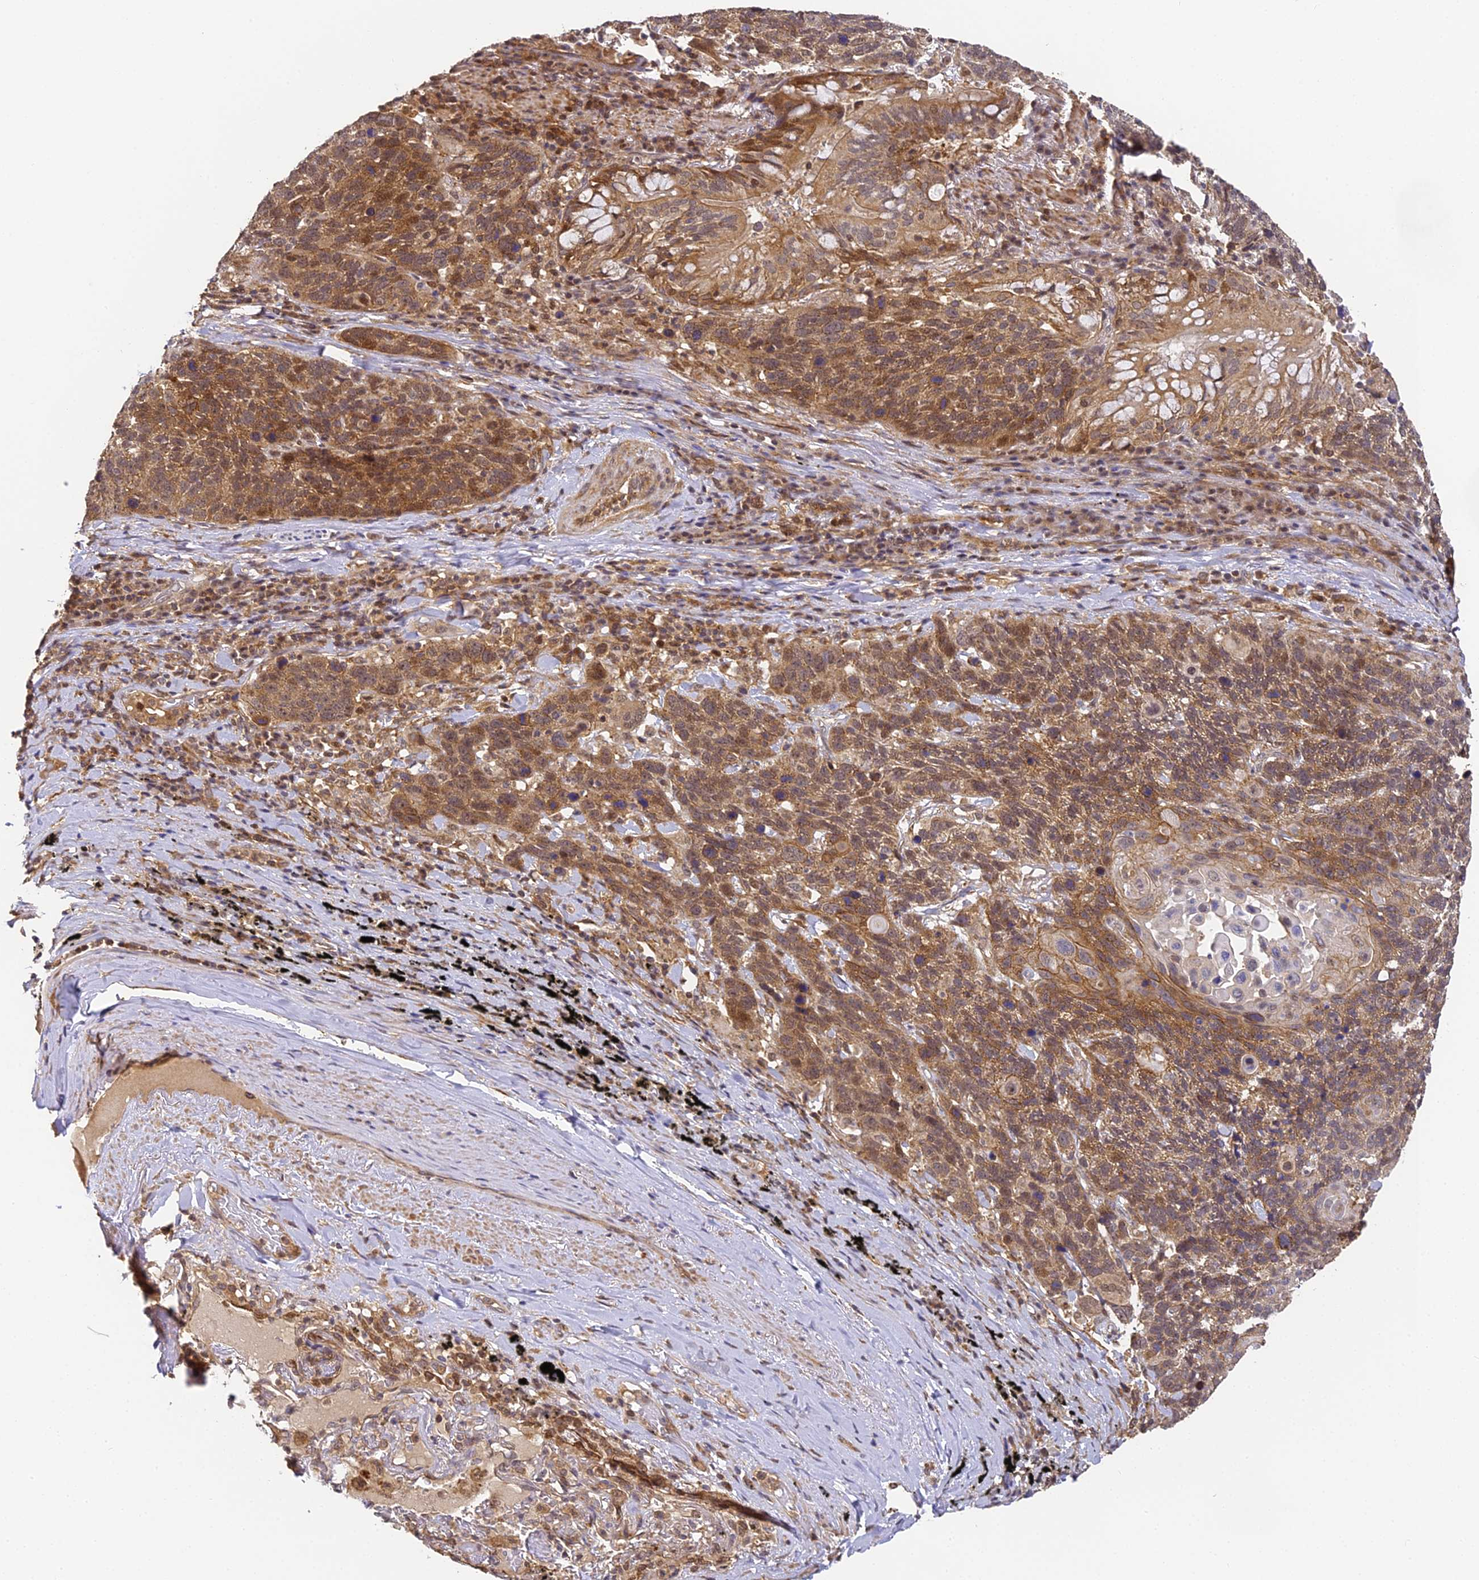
{"staining": {"intensity": "moderate", "quantity": ">75%", "location": "cytoplasmic/membranous,nuclear"}, "tissue": "lung cancer", "cell_type": "Tumor cells", "image_type": "cancer", "snomed": [{"axis": "morphology", "description": "Squamous cell carcinoma, NOS"}, {"axis": "topography", "description": "Lung"}], "caption": "The histopathology image exhibits staining of lung cancer, revealing moderate cytoplasmic/membranous and nuclear protein expression (brown color) within tumor cells.", "gene": "ZNF443", "patient": {"sex": "male", "age": 66}}